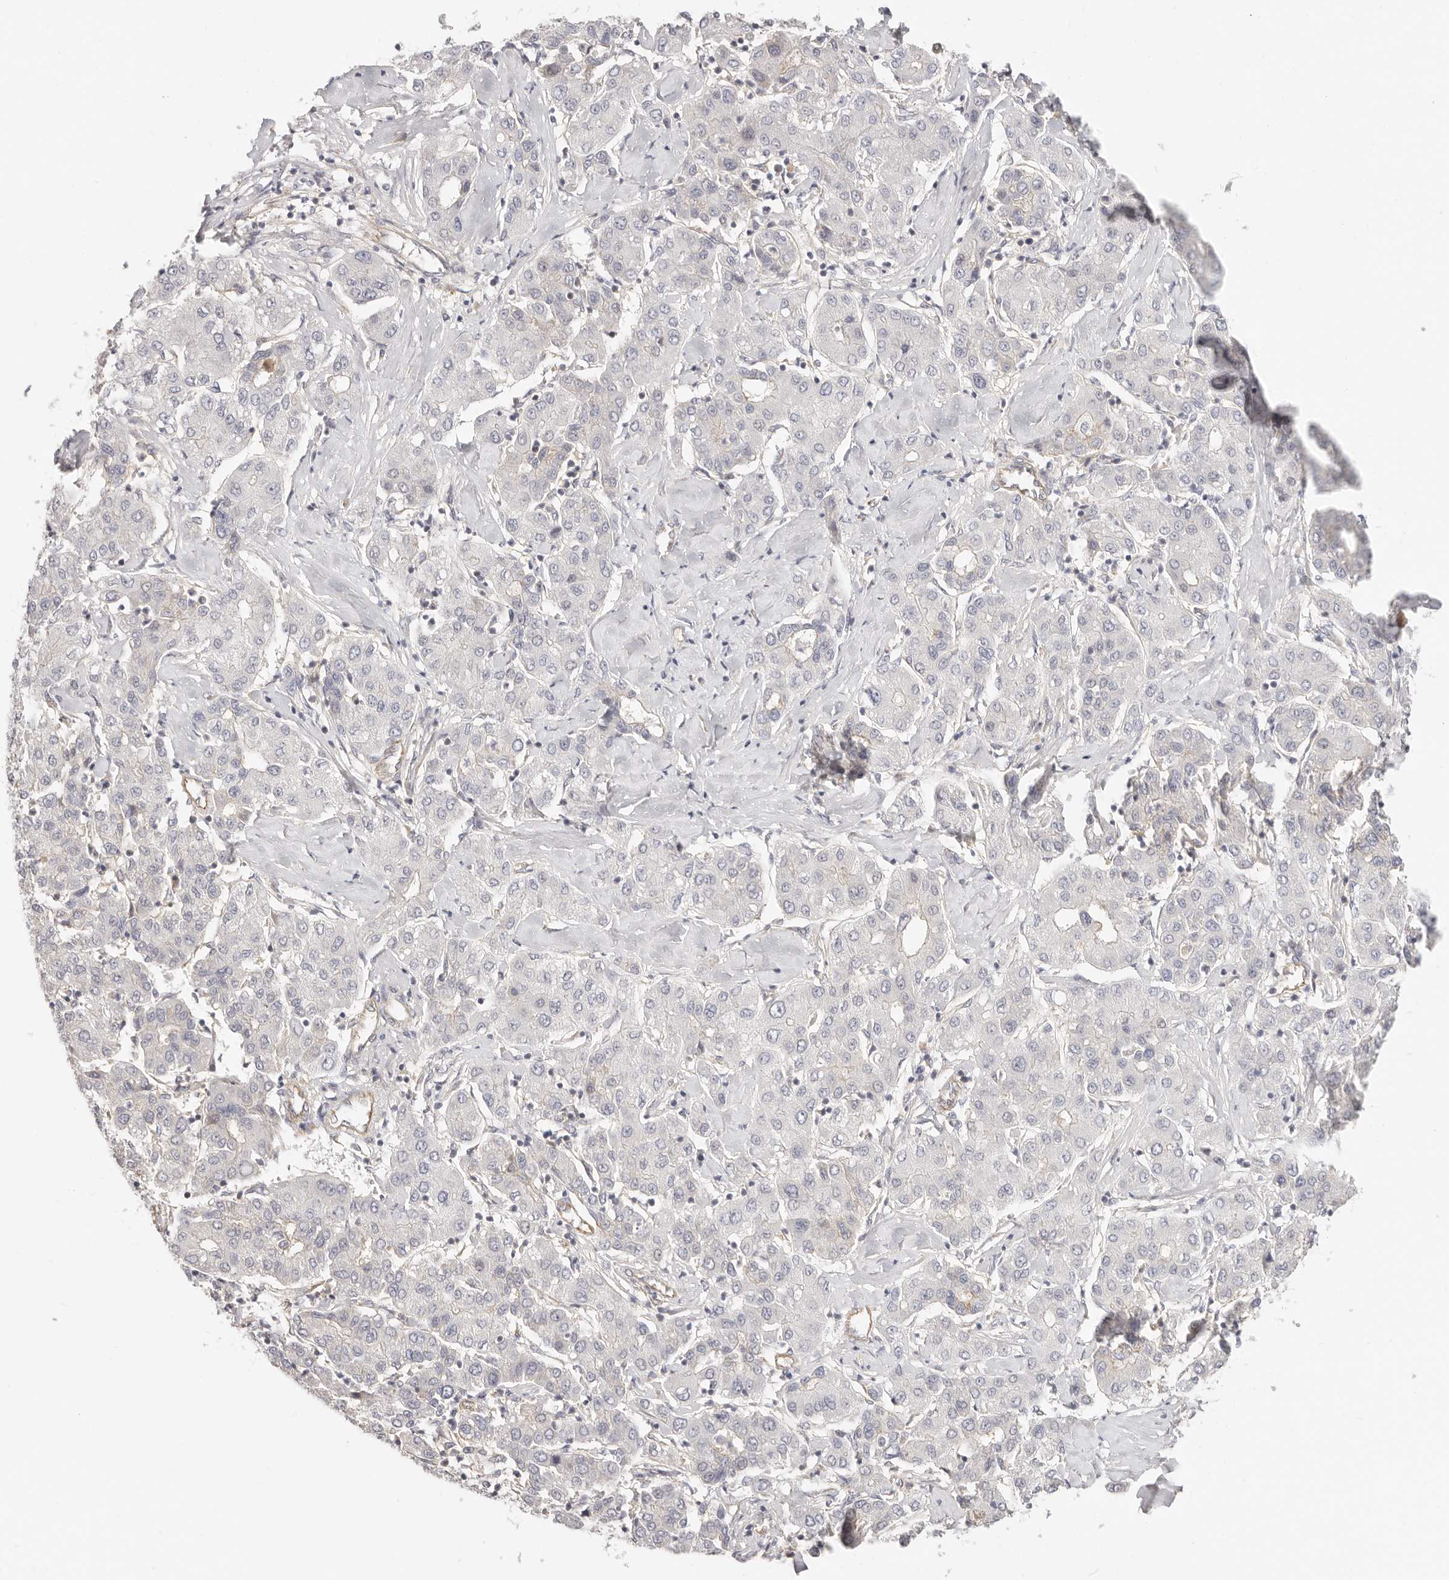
{"staining": {"intensity": "negative", "quantity": "none", "location": "none"}, "tissue": "liver cancer", "cell_type": "Tumor cells", "image_type": "cancer", "snomed": [{"axis": "morphology", "description": "Carcinoma, Hepatocellular, NOS"}, {"axis": "topography", "description": "Liver"}], "caption": "An immunohistochemistry histopathology image of liver cancer (hepatocellular carcinoma) is shown. There is no staining in tumor cells of liver cancer (hepatocellular carcinoma). (DAB IHC with hematoxylin counter stain).", "gene": "DTNBP1", "patient": {"sex": "male", "age": 65}}